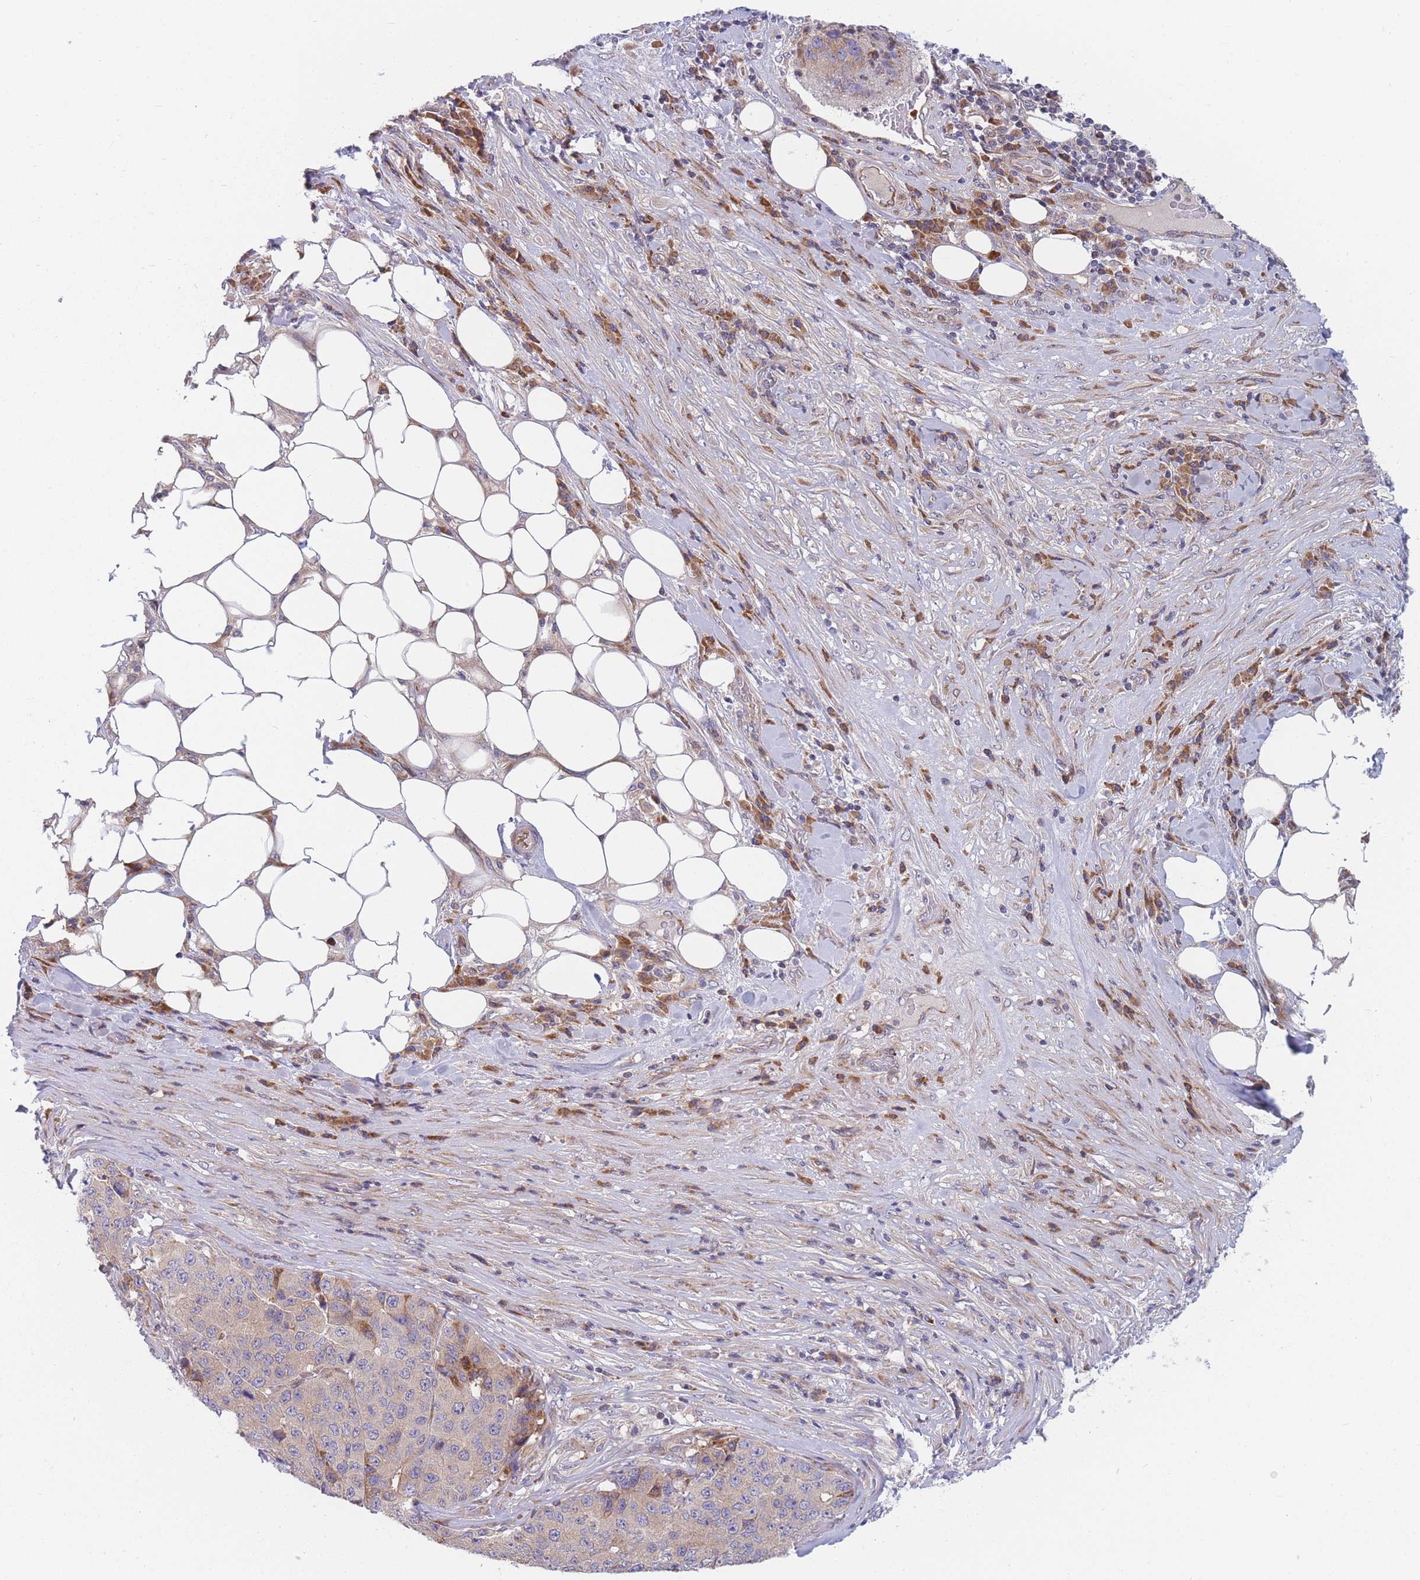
{"staining": {"intensity": "weak", "quantity": "<25%", "location": "cytoplasmic/membranous"}, "tissue": "stomach cancer", "cell_type": "Tumor cells", "image_type": "cancer", "snomed": [{"axis": "morphology", "description": "Adenocarcinoma, NOS"}, {"axis": "topography", "description": "Stomach"}], "caption": "Immunohistochemistry photomicrograph of neoplastic tissue: human stomach cancer stained with DAB (3,3'-diaminobenzidine) displays no significant protein staining in tumor cells.", "gene": "TMEM131L", "patient": {"sex": "male", "age": 71}}